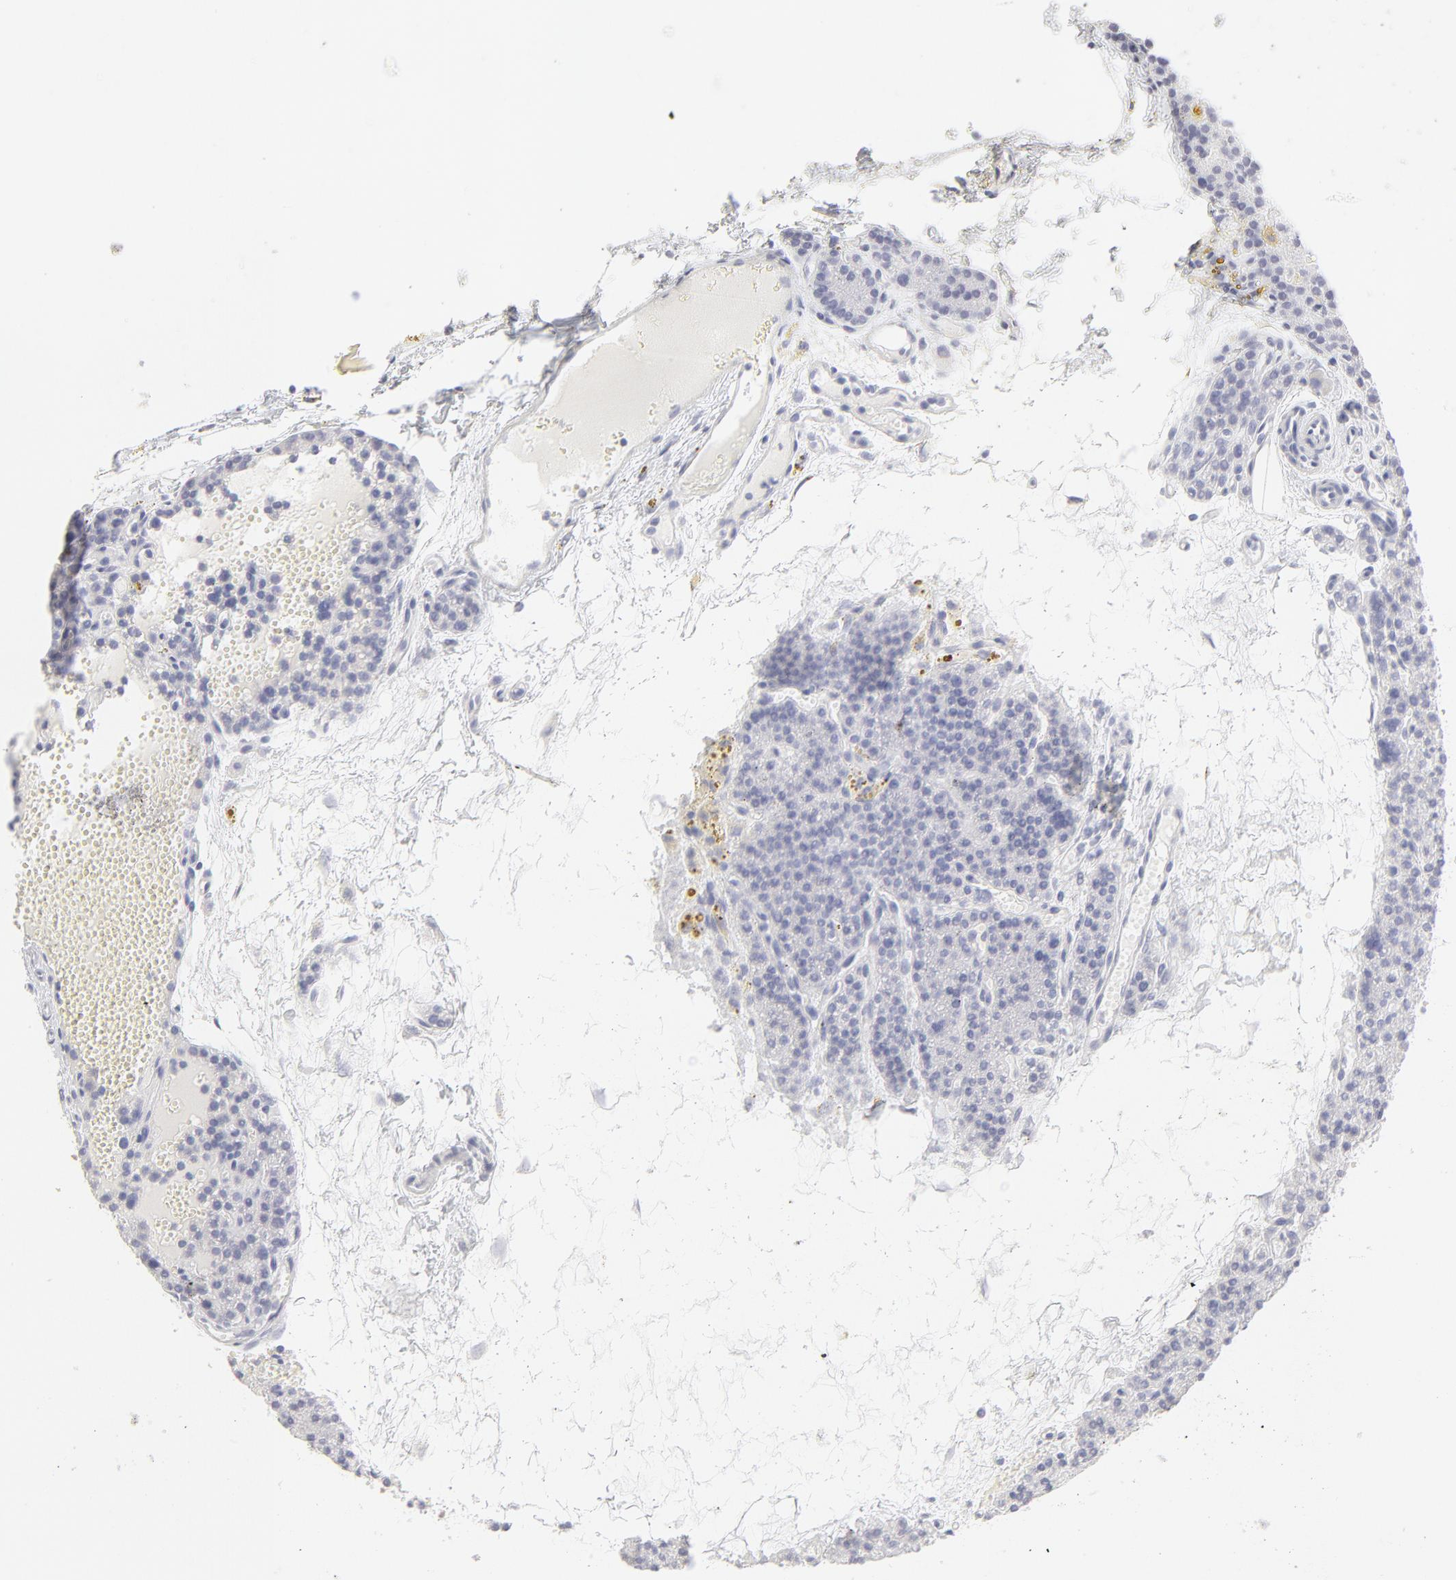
{"staining": {"intensity": "moderate", "quantity": "<25%", "location": "nuclear"}, "tissue": "parathyroid gland", "cell_type": "Glandular cells", "image_type": "normal", "snomed": [{"axis": "morphology", "description": "Normal tissue, NOS"}, {"axis": "topography", "description": "Parathyroid gland"}], "caption": "Unremarkable parathyroid gland exhibits moderate nuclear expression in about <25% of glandular cells, visualized by immunohistochemistry. (IHC, brightfield microscopy, high magnification).", "gene": "ELF3", "patient": {"sex": "male", "age": 25}}